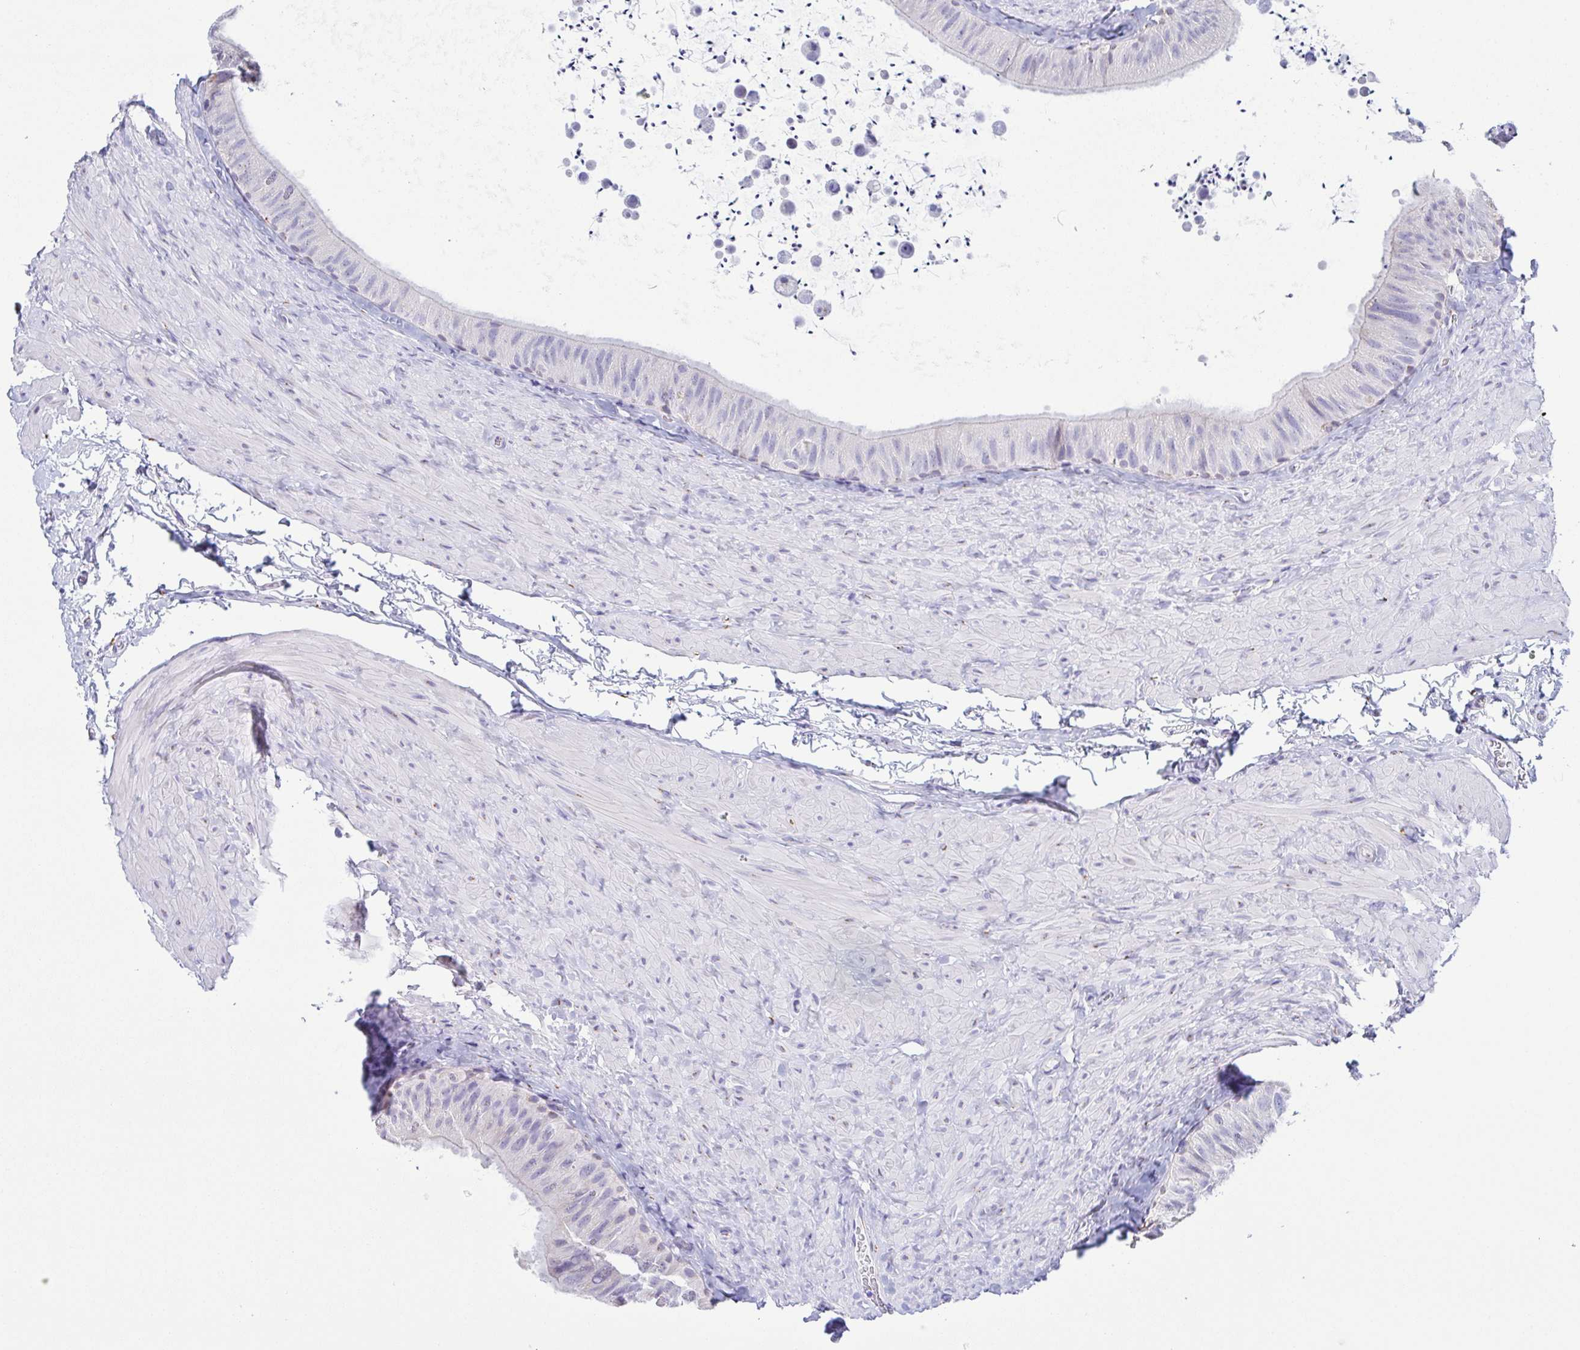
{"staining": {"intensity": "negative", "quantity": "none", "location": "none"}, "tissue": "epididymis", "cell_type": "Glandular cells", "image_type": "normal", "snomed": [{"axis": "morphology", "description": "Normal tissue, NOS"}, {"axis": "topography", "description": "Epididymis, spermatic cord, NOS"}, {"axis": "topography", "description": "Epididymis"}], "caption": "Normal epididymis was stained to show a protein in brown. There is no significant positivity in glandular cells. (DAB immunohistochemistry visualized using brightfield microscopy, high magnification).", "gene": "SULT1B1", "patient": {"sex": "male", "age": 31}}